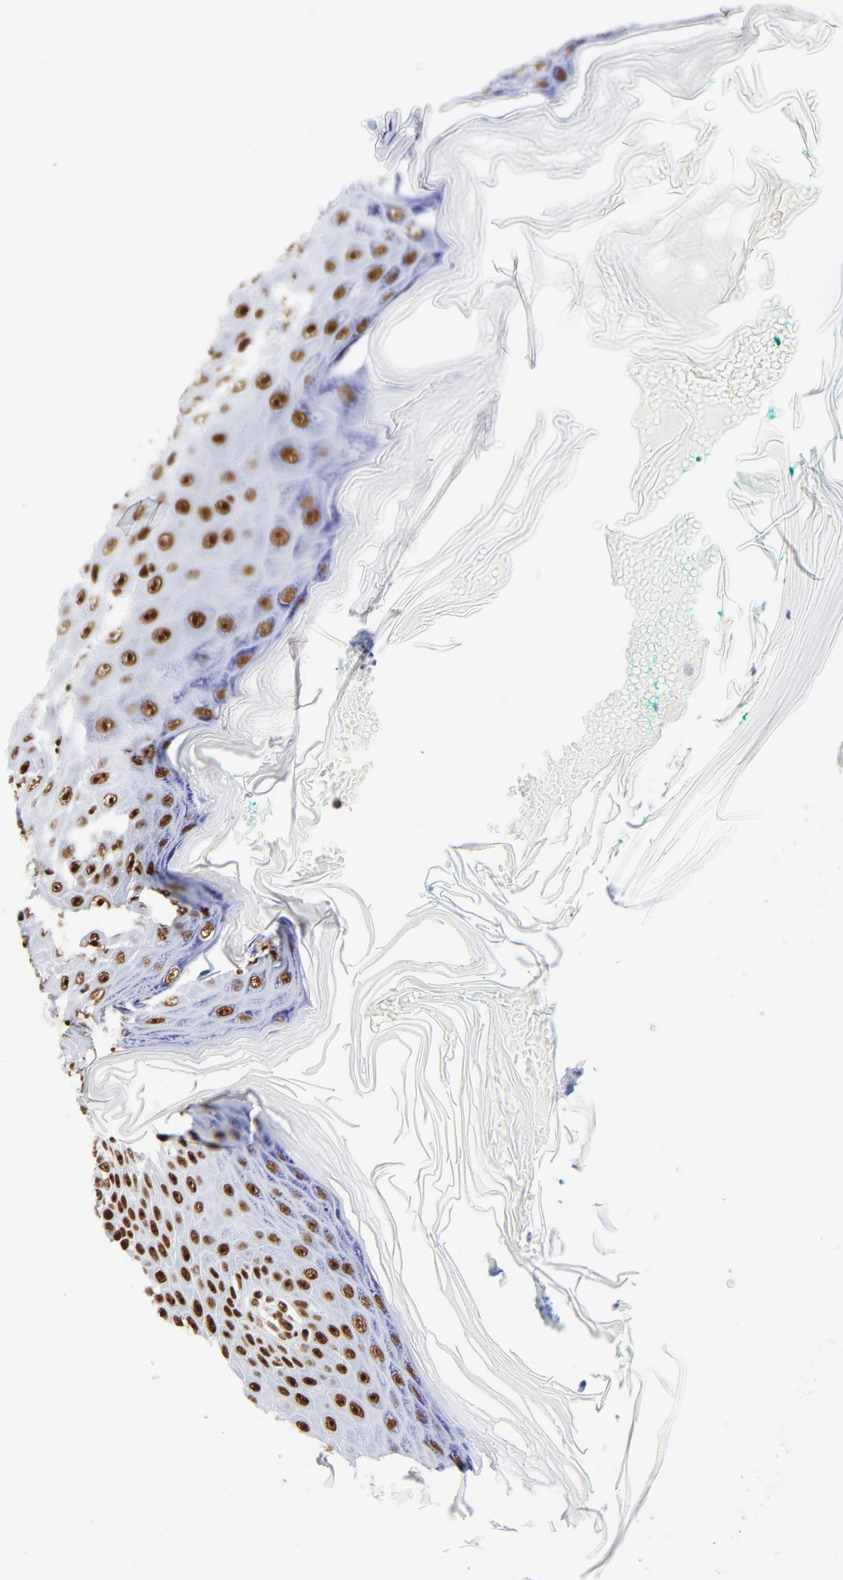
{"staining": {"intensity": "strong", "quantity": ">75%", "location": "nuclear"}, "tissue": "skin cancer", "cell_type": "Tumor cells", "image_type": "cancer", "snomed": [{"axis": "morphology", "description": "Normal tissue, NOS"}, {"axis": "morphology", "description": "Basal cell carcinoma"}, {"axis": "topography", "description": "Skin"}], "caption": "Basal cell carcinoma (skin) was stained to show a protein in brown. There is high levels of strong nuclear expression in approximately >75% of tumor cells. (IHC, brightfield microscopy, high magnification).", "gene": "XRCC5", "patient": {"sex": "male", "age": 77}}